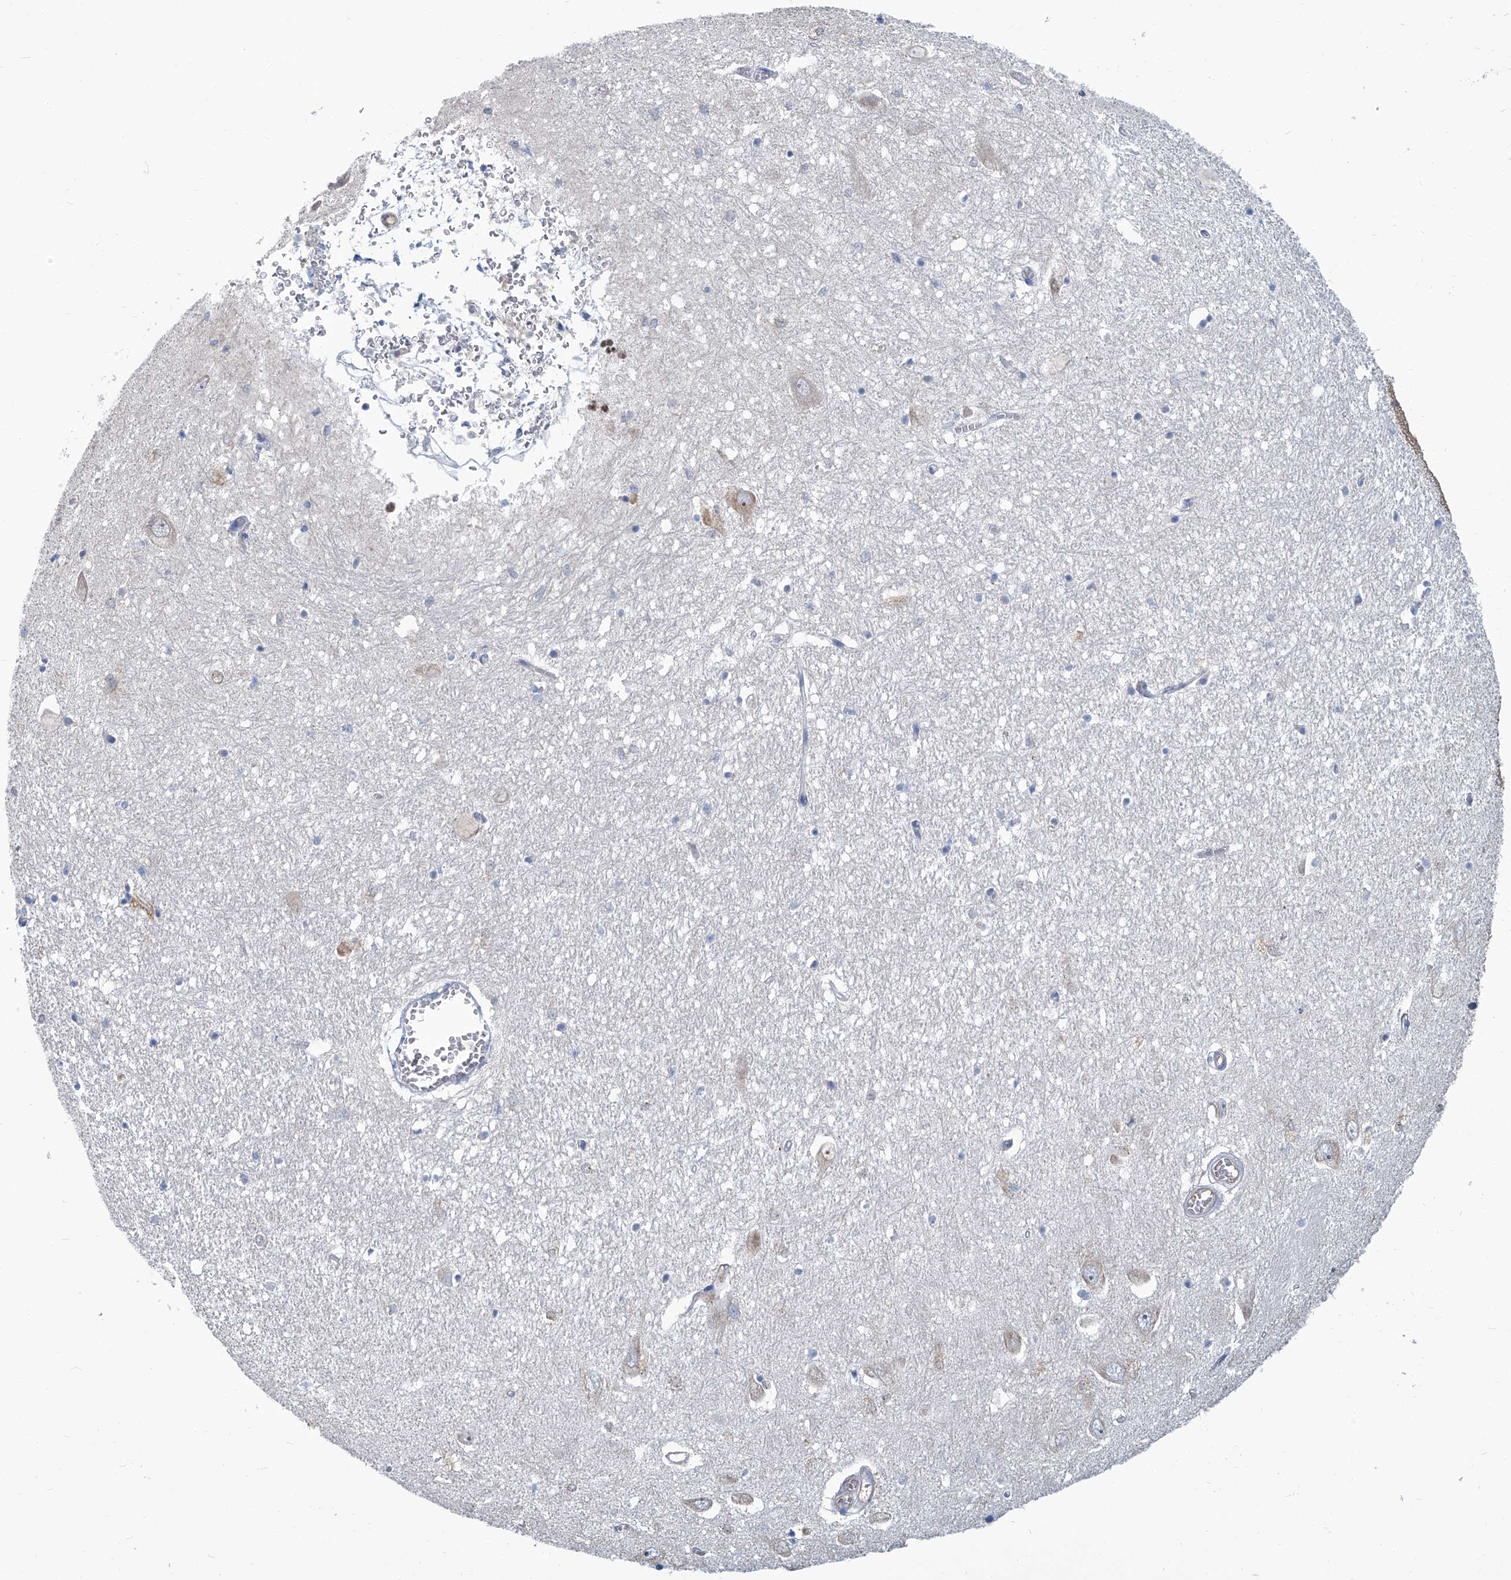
{"staining": {"intensity": "negative", "quantity": "none", "location": "none"}, "tissue": "hippocampus", "cell_type": "Glial cells", "image_type": "normal", "snomed": [{"axis": "morphology", "description": "Normal tissue, NOS"}, {"axis": "topography", "description": "Hippocampus"}], "caption": "Immunohistochemistry (IHC) photomicrograph of benign hippocampus: hippocampus stained with DAB shows no significant protein expression in glial cells. The staining was performed using DAB to visualize the protein expression in brown, while the nuclei were stained in blue with hematoxylin (Magnification: 20x).", "gene": "PFKL", "patient": {"sex": "female", "age": 64}}